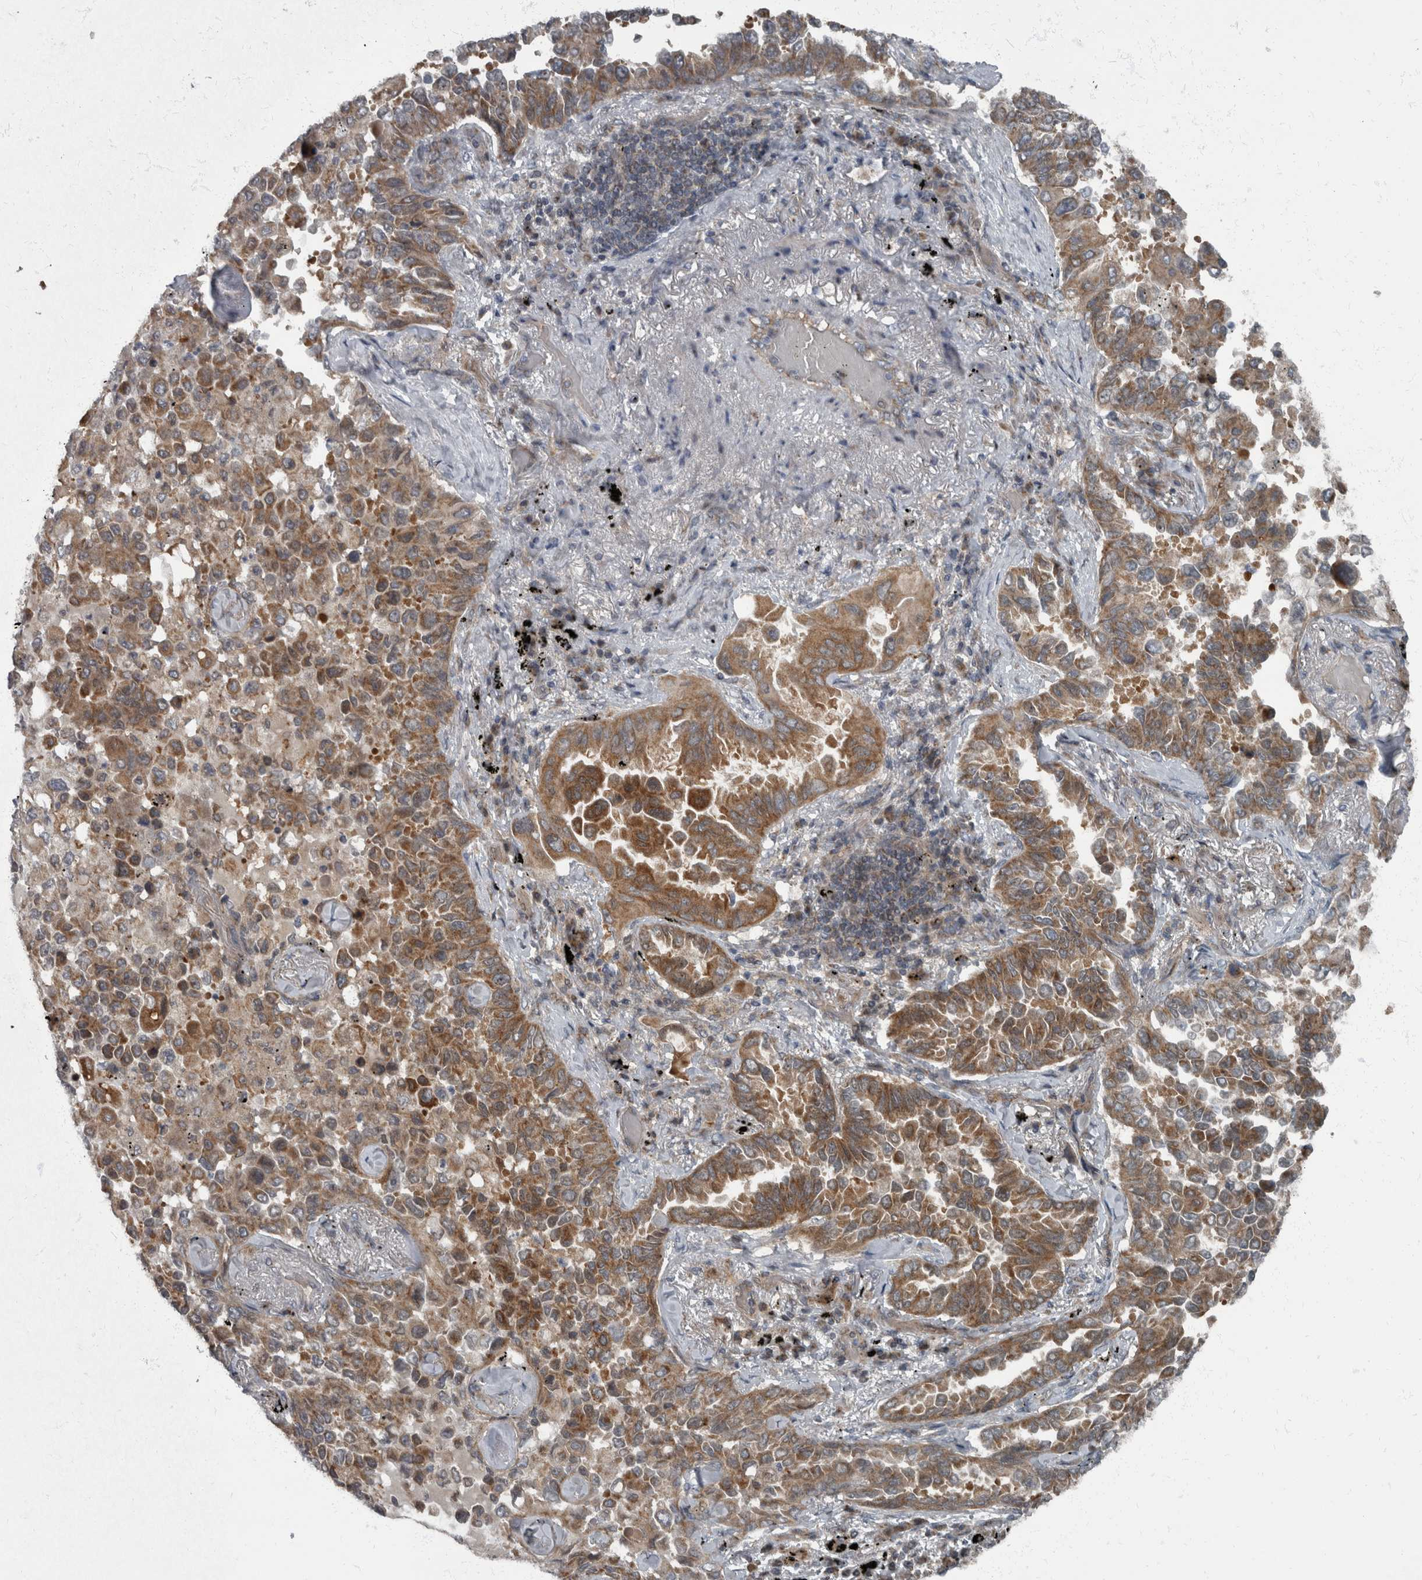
{"staining": {"intensity": "moderate", "quantity": ">75%", "location": "cytoplasmic/membranous"}, "tissue": "lung cancer", "cell_type": "Tumor cells", "image_type": "cancer", "snomed": [{"axis": "morphology", "description": "Adenocarcinoma, NOS"}, {"axis": "topography", "description": "Lung"}], "caption": "Lung adenocarcinoma stained for a protein displays moderate cytoplasmic/membranous positivity in tumor cells.", "gene": "RABGGTB", "patient": {"sex": "female", "age": 67}}